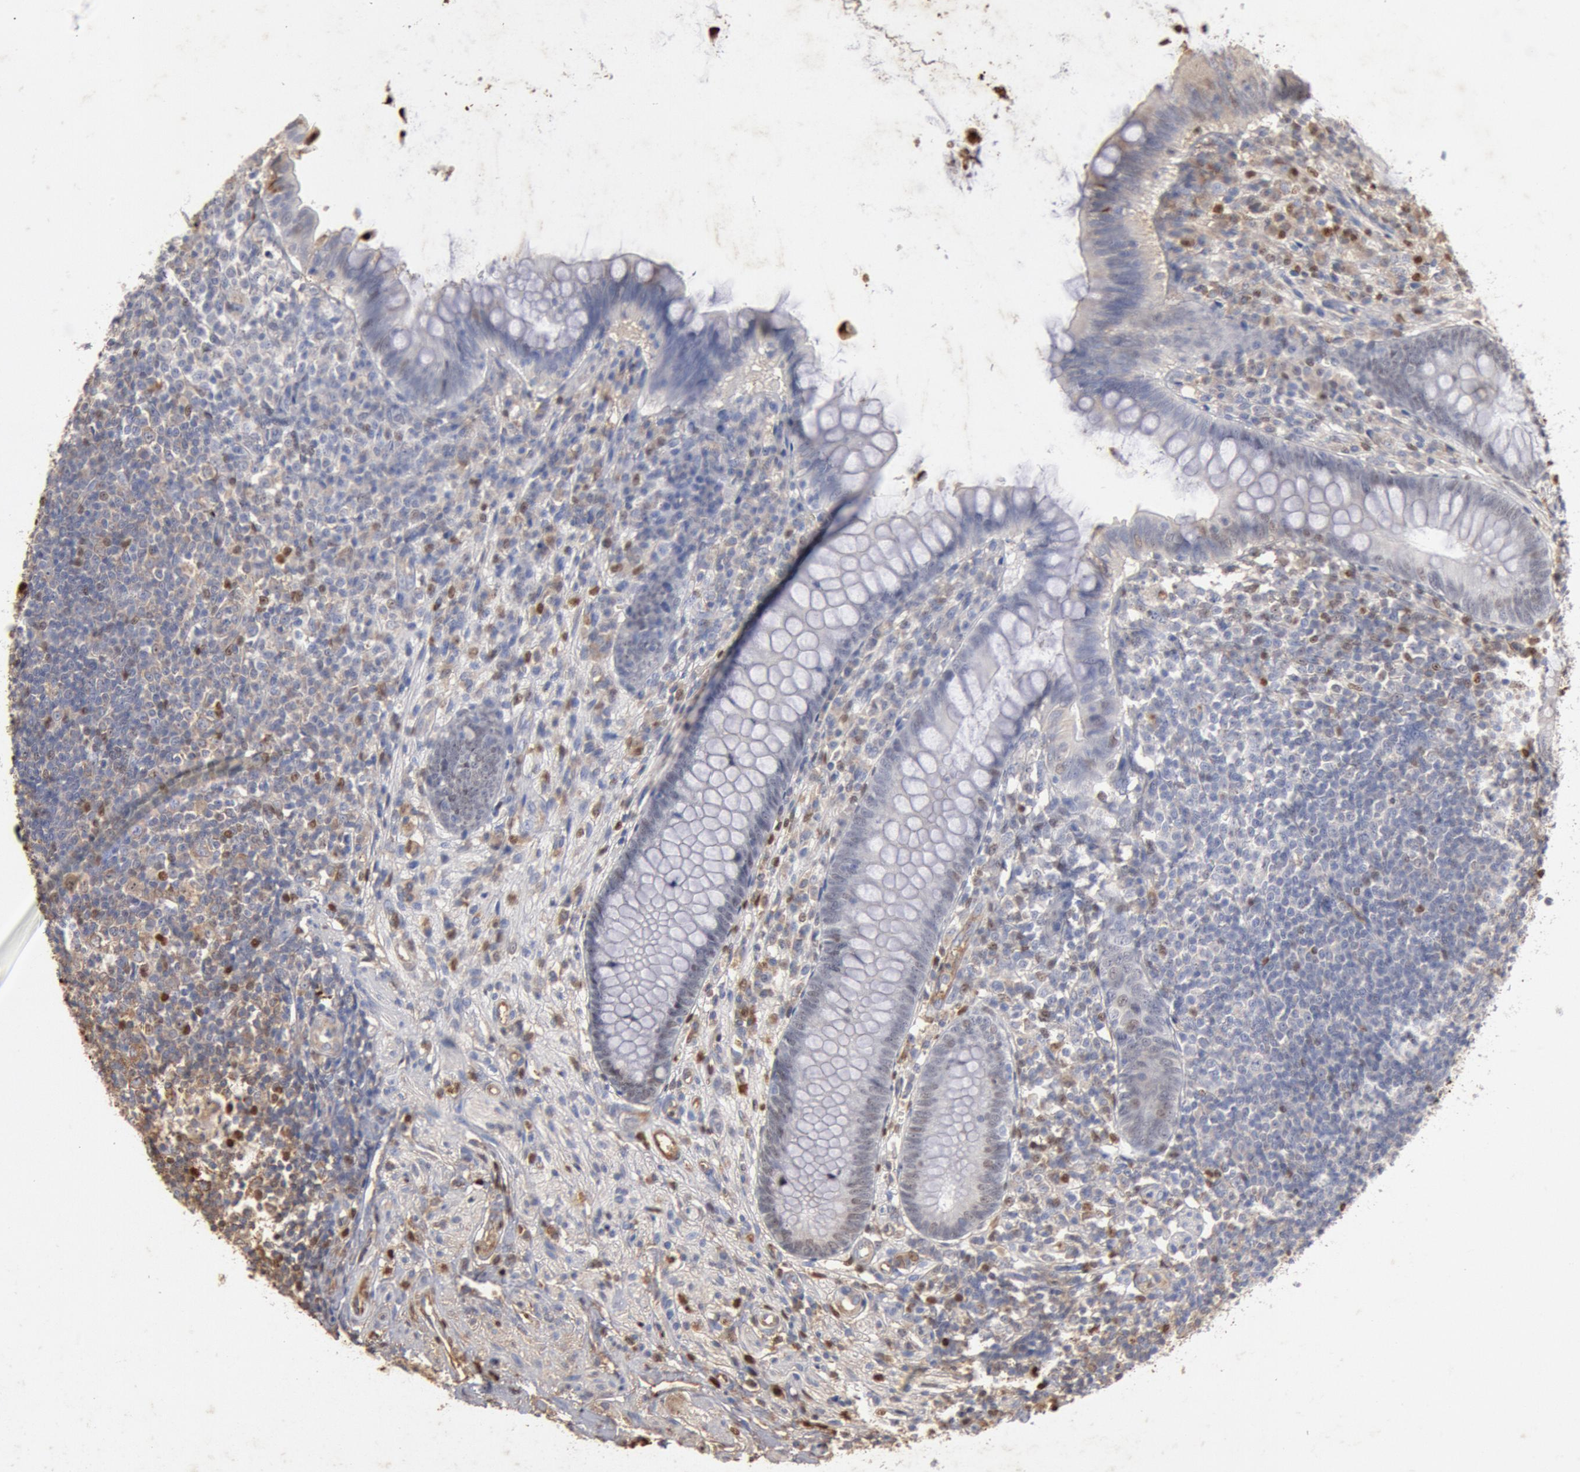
{"staining": {"intensity": "weak", "quantity": ">75%", "location": "nuclear"}, "tissue": "appendix", "cell_type": "Glandular cells", "image_type": "normal", "snomed": [{"axis": "morphology", "description": "Normal tissue, NOS"}, {"axis": "topography", "description": "Appendix"}], "caption": "Appendix stained for a protein shows weak nuclear positivity in glandular cells. (DAB (3,3'-diaminobenzidine) = brown stain, brightfield microscopy at high magnification).", "gene": "FOXA2", "patient": {"sex": "female", "age": 66}}